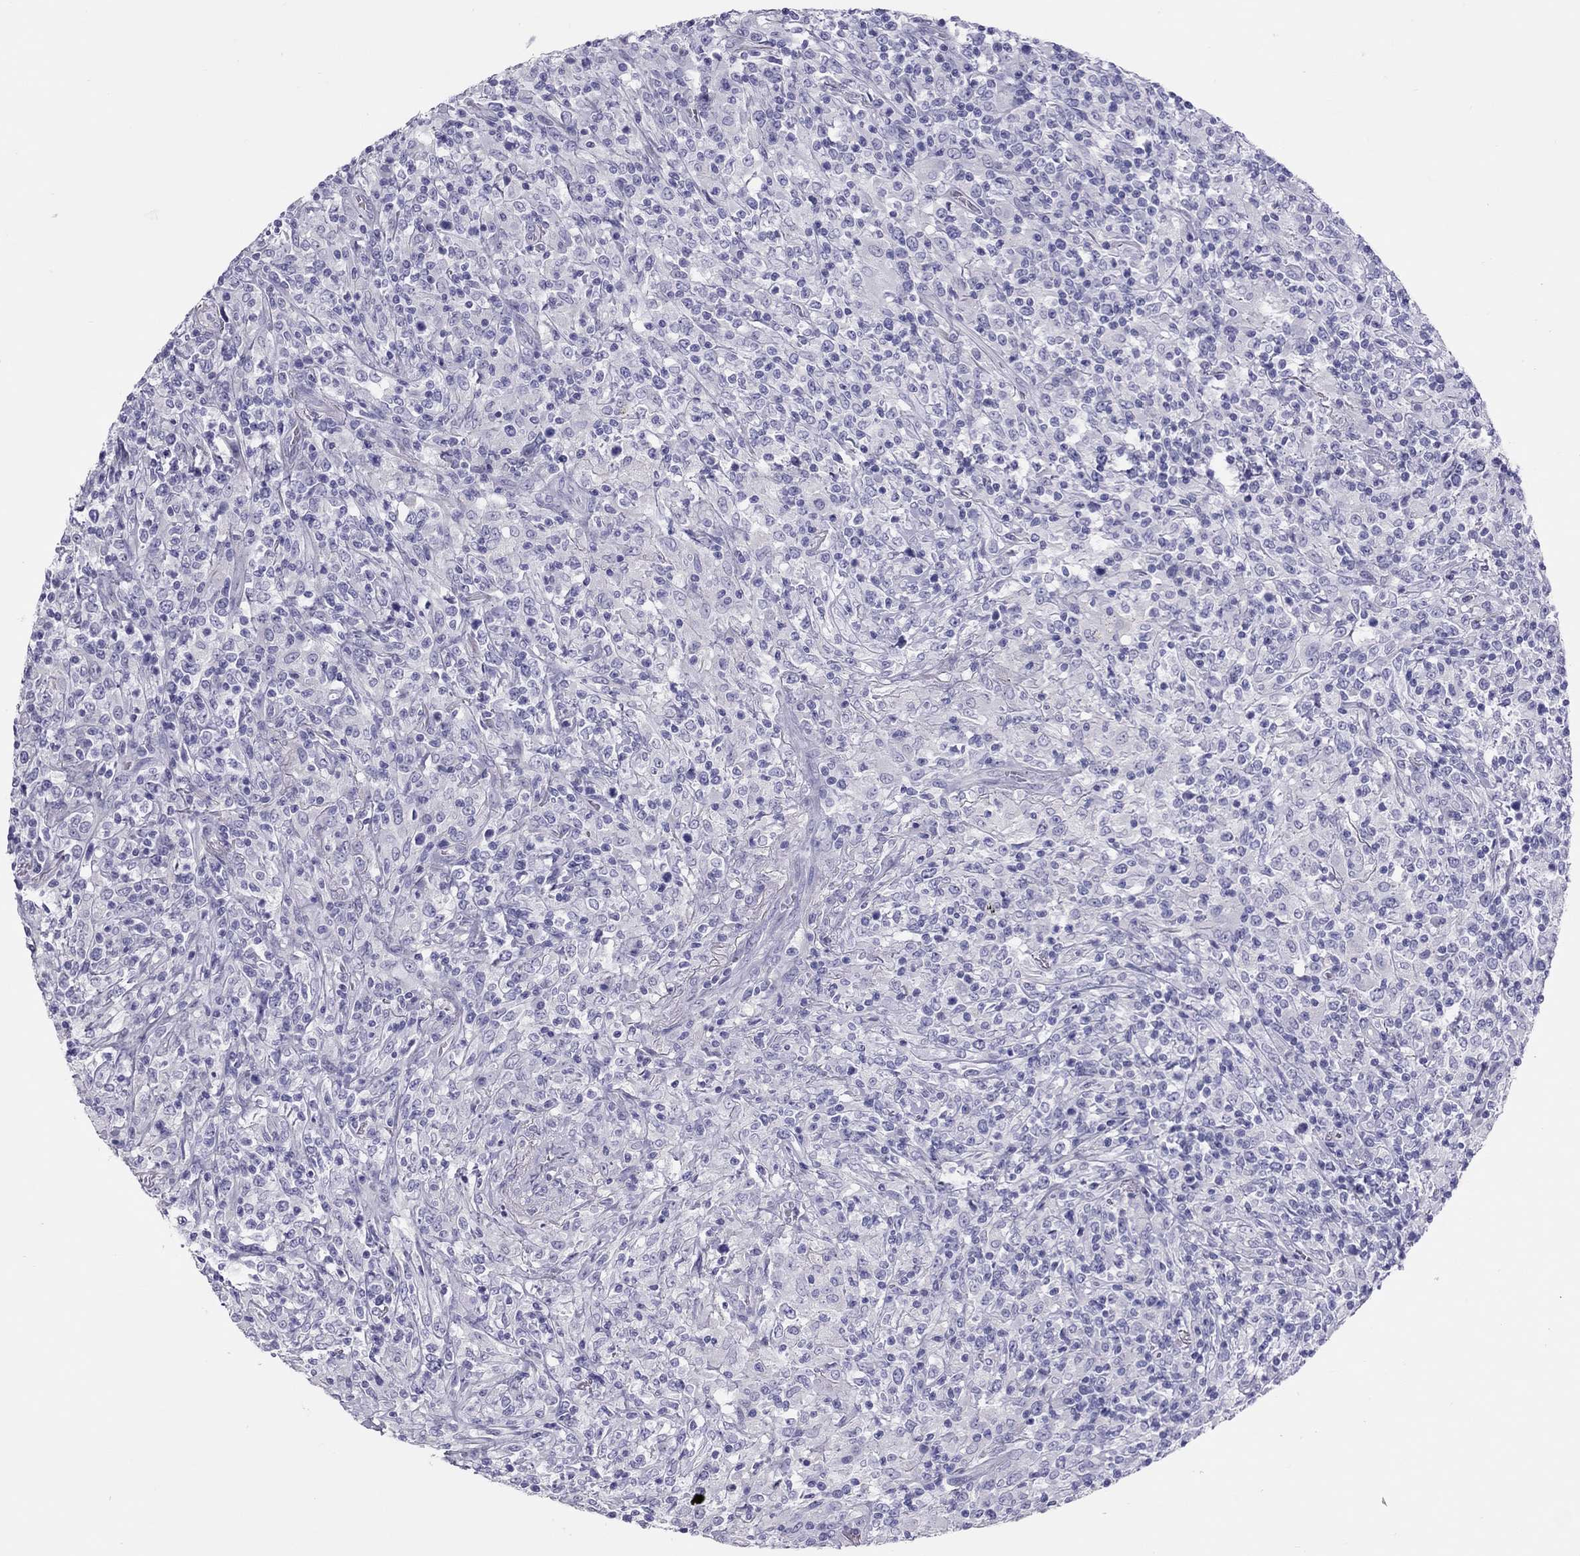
{"staining": {"intensity": "negative", "quantity": "none", "location": "none"}, "tissue": "lymphoma", "cell_type": "Tumor cells", "image_type": "cancer", "snomed": [{"axis": "morphology", "description": "Malignant lymphoma, non-Hodgkin's type, High grade"}, {"axis": "topography", "description": "Lung"}], "caption": "A high-resolution image shows immunohistochemistry staining of lymphoma, which reveals no significant staining in tumor cells.", "gene": "PSMB11", "patient": {"sex": "male", "age": 79}}